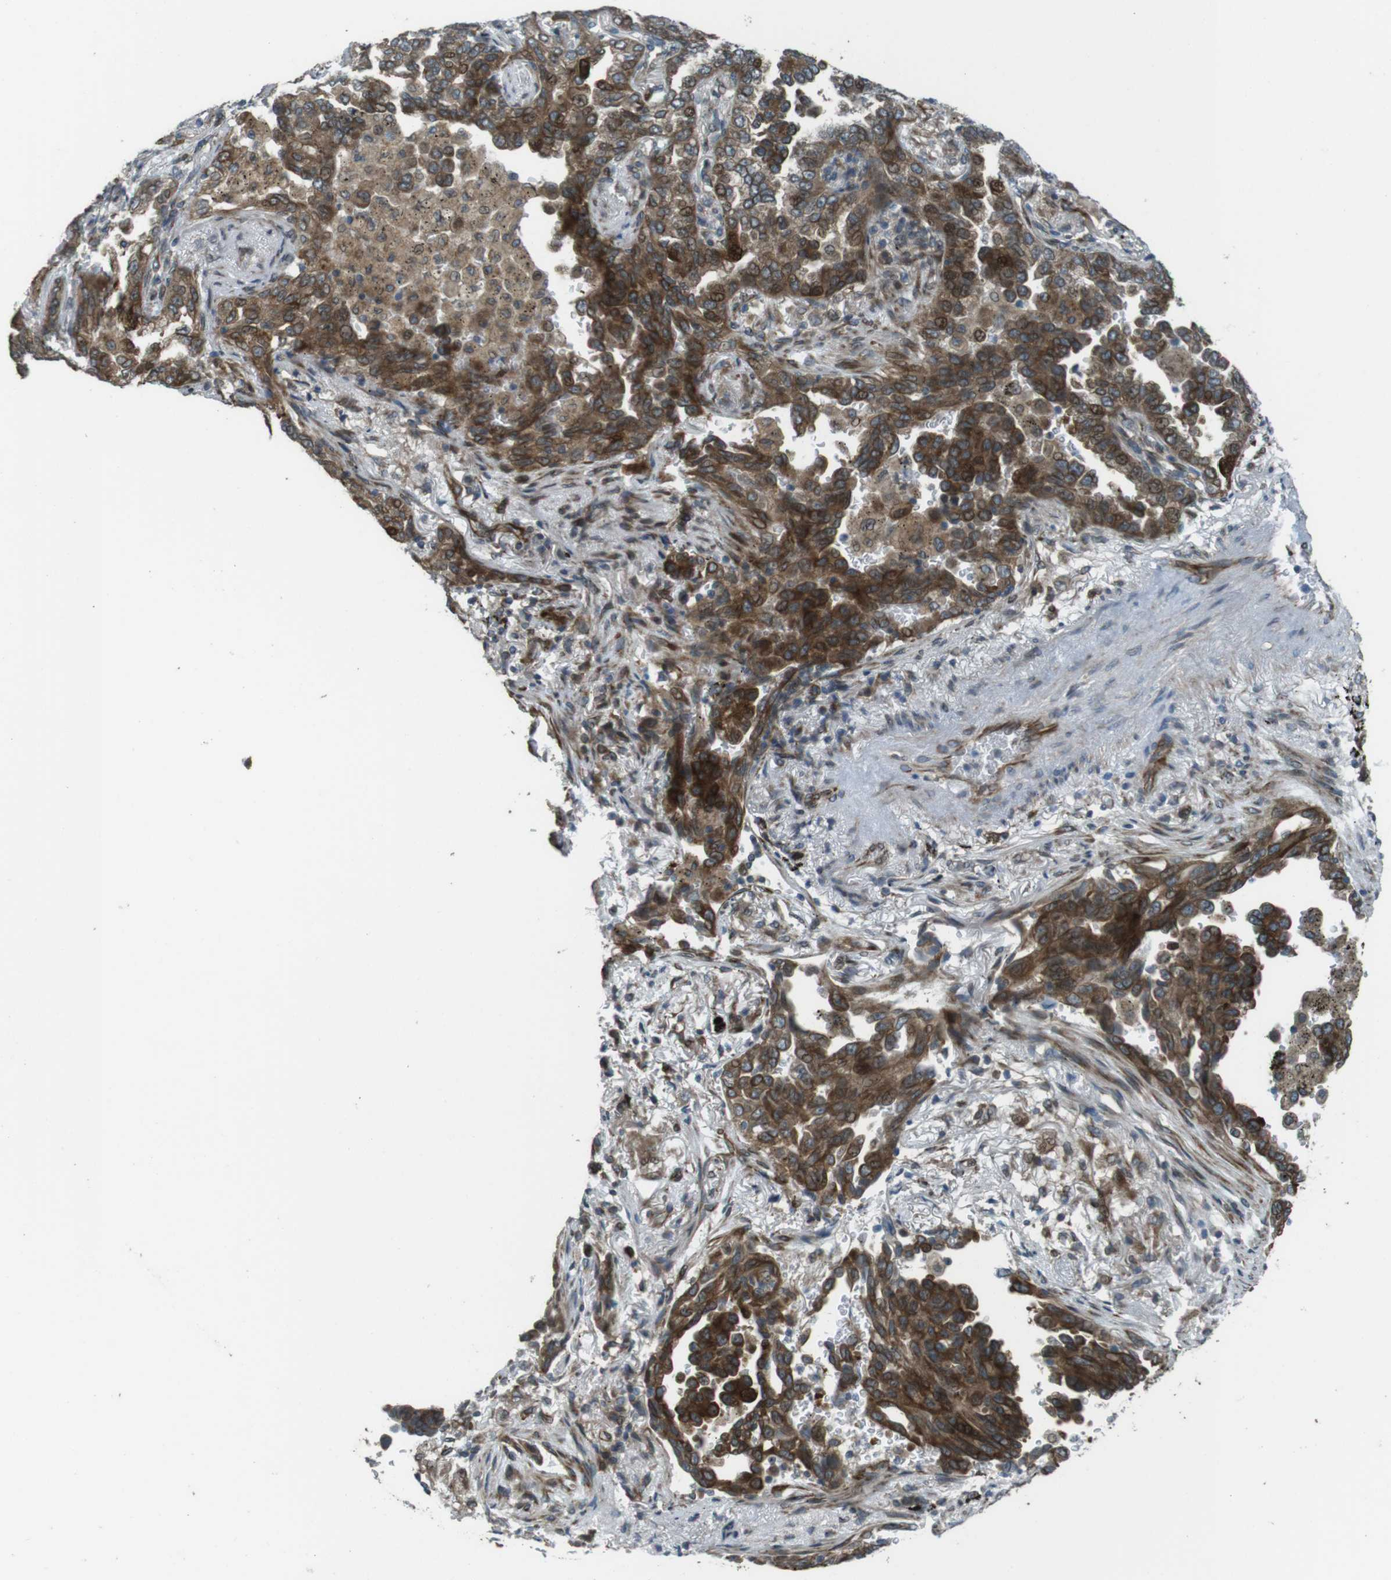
{"staining": {"intensity": "strong", "quantity": "25%-75%", "location": "cytoplasmic/membranous"}, "tissue": "lung cancer", "cell_type": "Tumor cells", "image_type": "cancer", "snomed": [{"axis": "morphology", "description": "Normal tissue, NOS"}, {"axis": "morphology", "description": "Adenocarcinoma, NOS"}, {"axis": "topography", "description": "Lung"}], "caption": "A brown stain highlights strong cytoplasmic/membranous expression of a protein in lung adenocarcinoma tumor cells. (brown staining indicates protein expression, while blue staining denotes nuclei).", "gene": "ZNF330", "patient": {"sex": "male", "age": 59}}